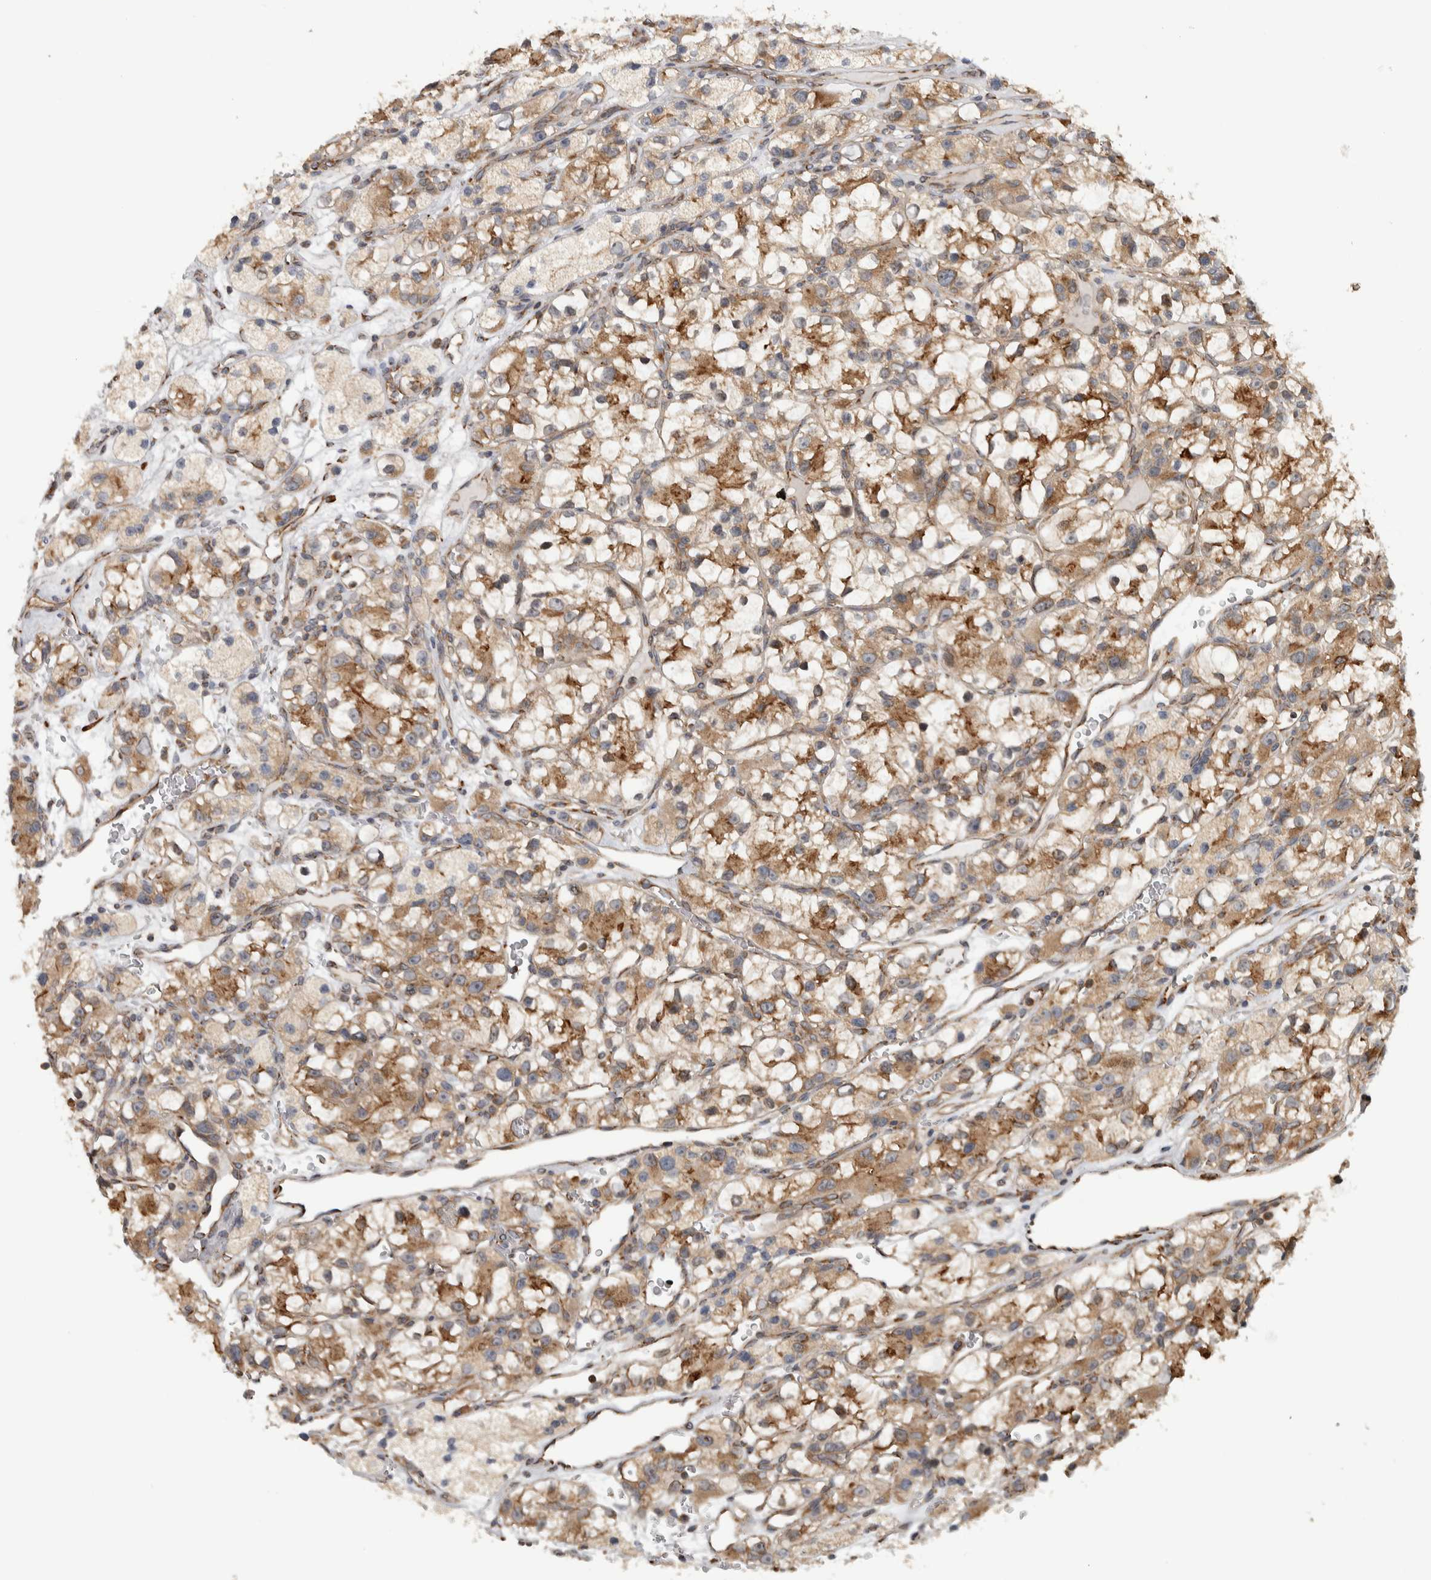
{"staining": {"intensity": "moderate", "quantity": ">75%", "location": "cytoplasmic/membranous"}, "tissue": "renal cancer", "cell_type": "Tumor cells", "image_type": "cancer", "snomed": [{"axis": "morphology", "description": "Adenocarcinoma, NOS"}, {"axis": "topography", "description": "Kidney"}], "caption": "Immunohistochemistry (IHC) micrograph of adenocarcinoma (renal) stained for a protein (brown), which demonstrates medium levels of moderate cytoplasmic/membranous expression in approximately >75% of tumor cells.", "gene": "EIF3H", "patient": {"sex": "female", "age": 57}}